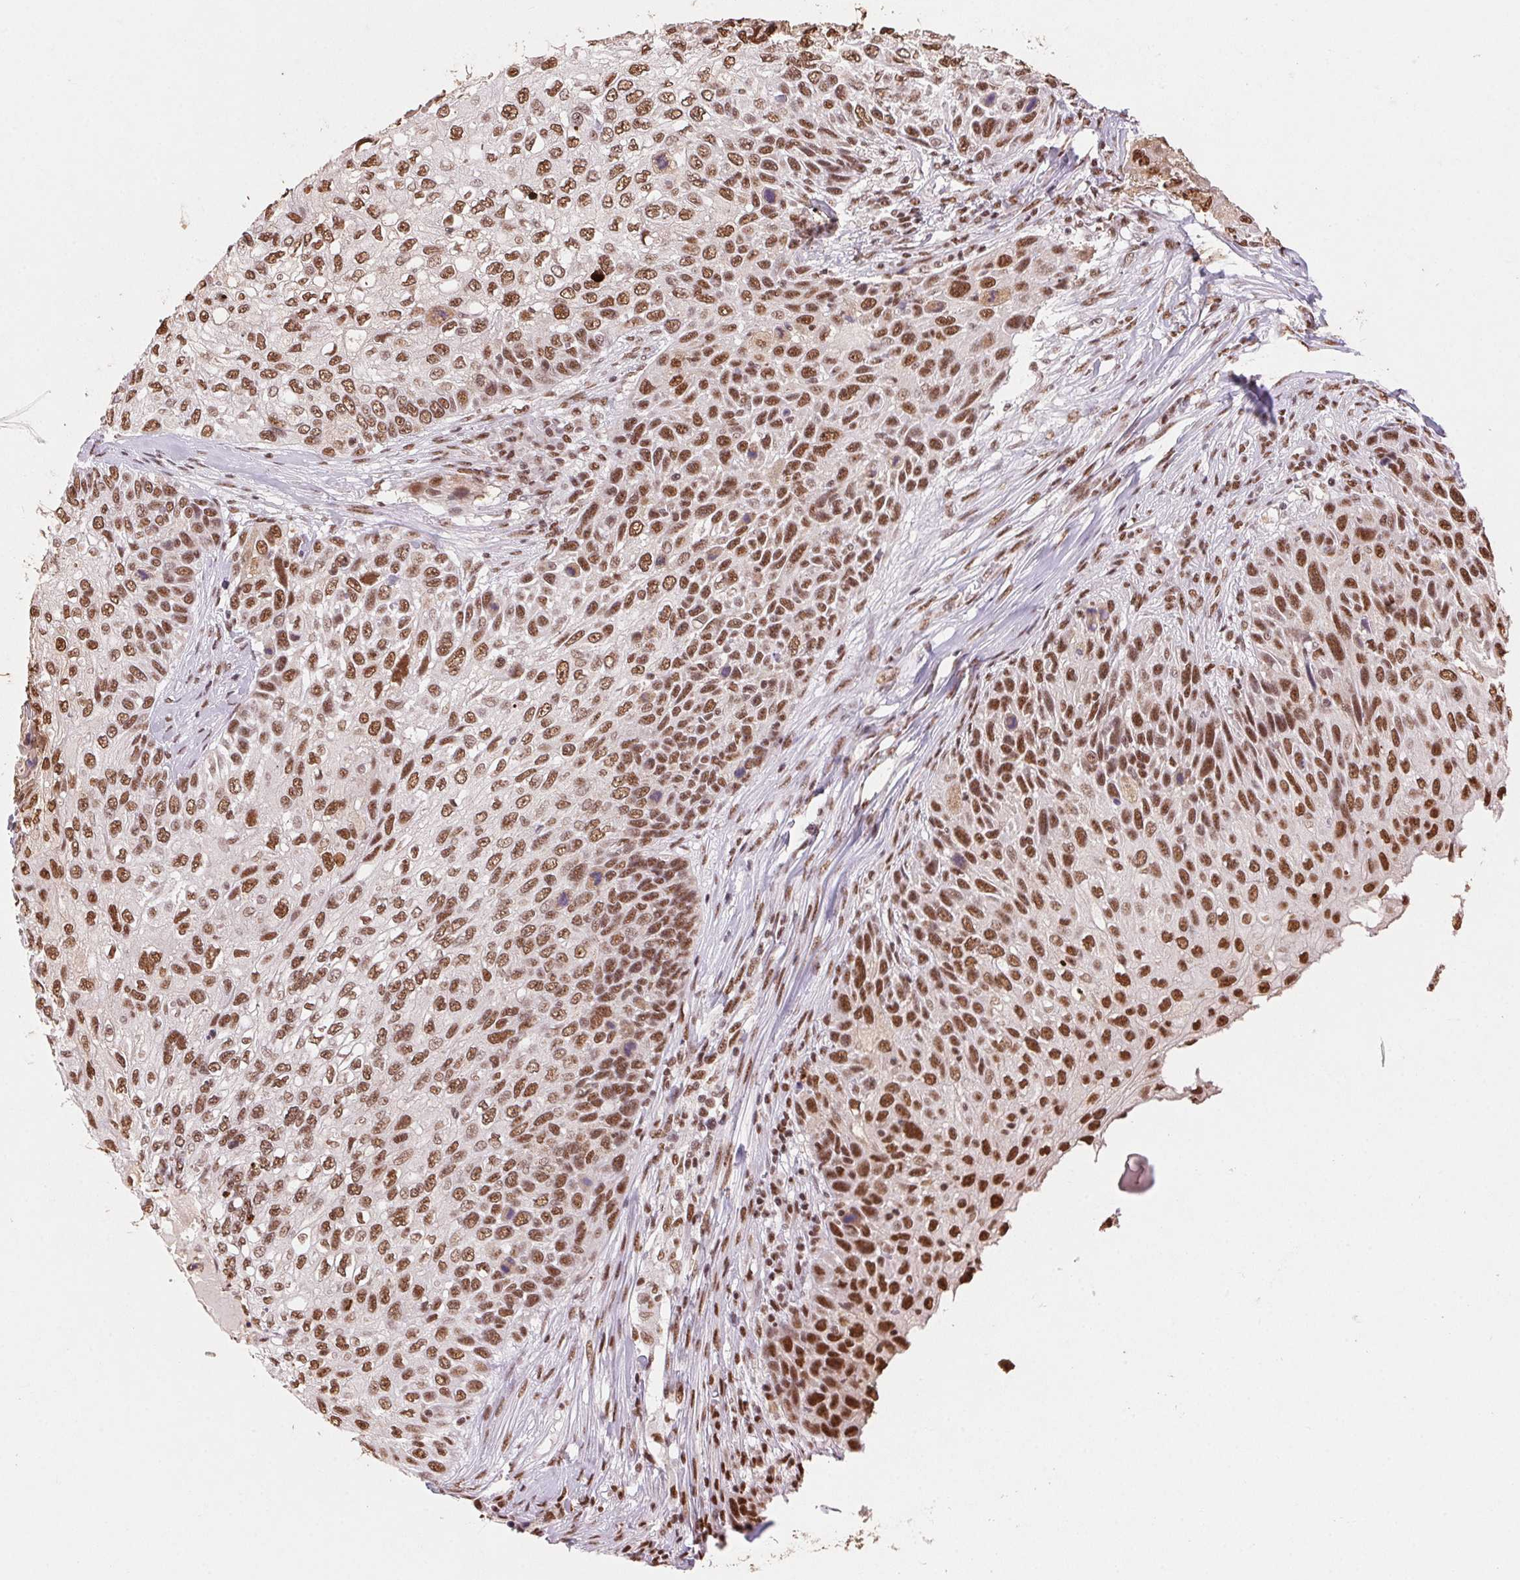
{"staining": {"intensity": "strong", "quantity": ">75%", "location": "nuclear"}, "tissue": "skin cancer", "cell_type": "Tumor cells", "image_type": "cancer", "snomed": [{"axis": "morphology", "description": "Squamous cell carcinoma, NOS"}, {"axis": "topography", "description": "Skin"}], "caption": "Tumor cells demonstrate strong nuclear expression in about >75% of cells in squamous cell carcinoma (skin).", "gene": "SNRPG", "patient": {"sex": "male", "age": 92}}